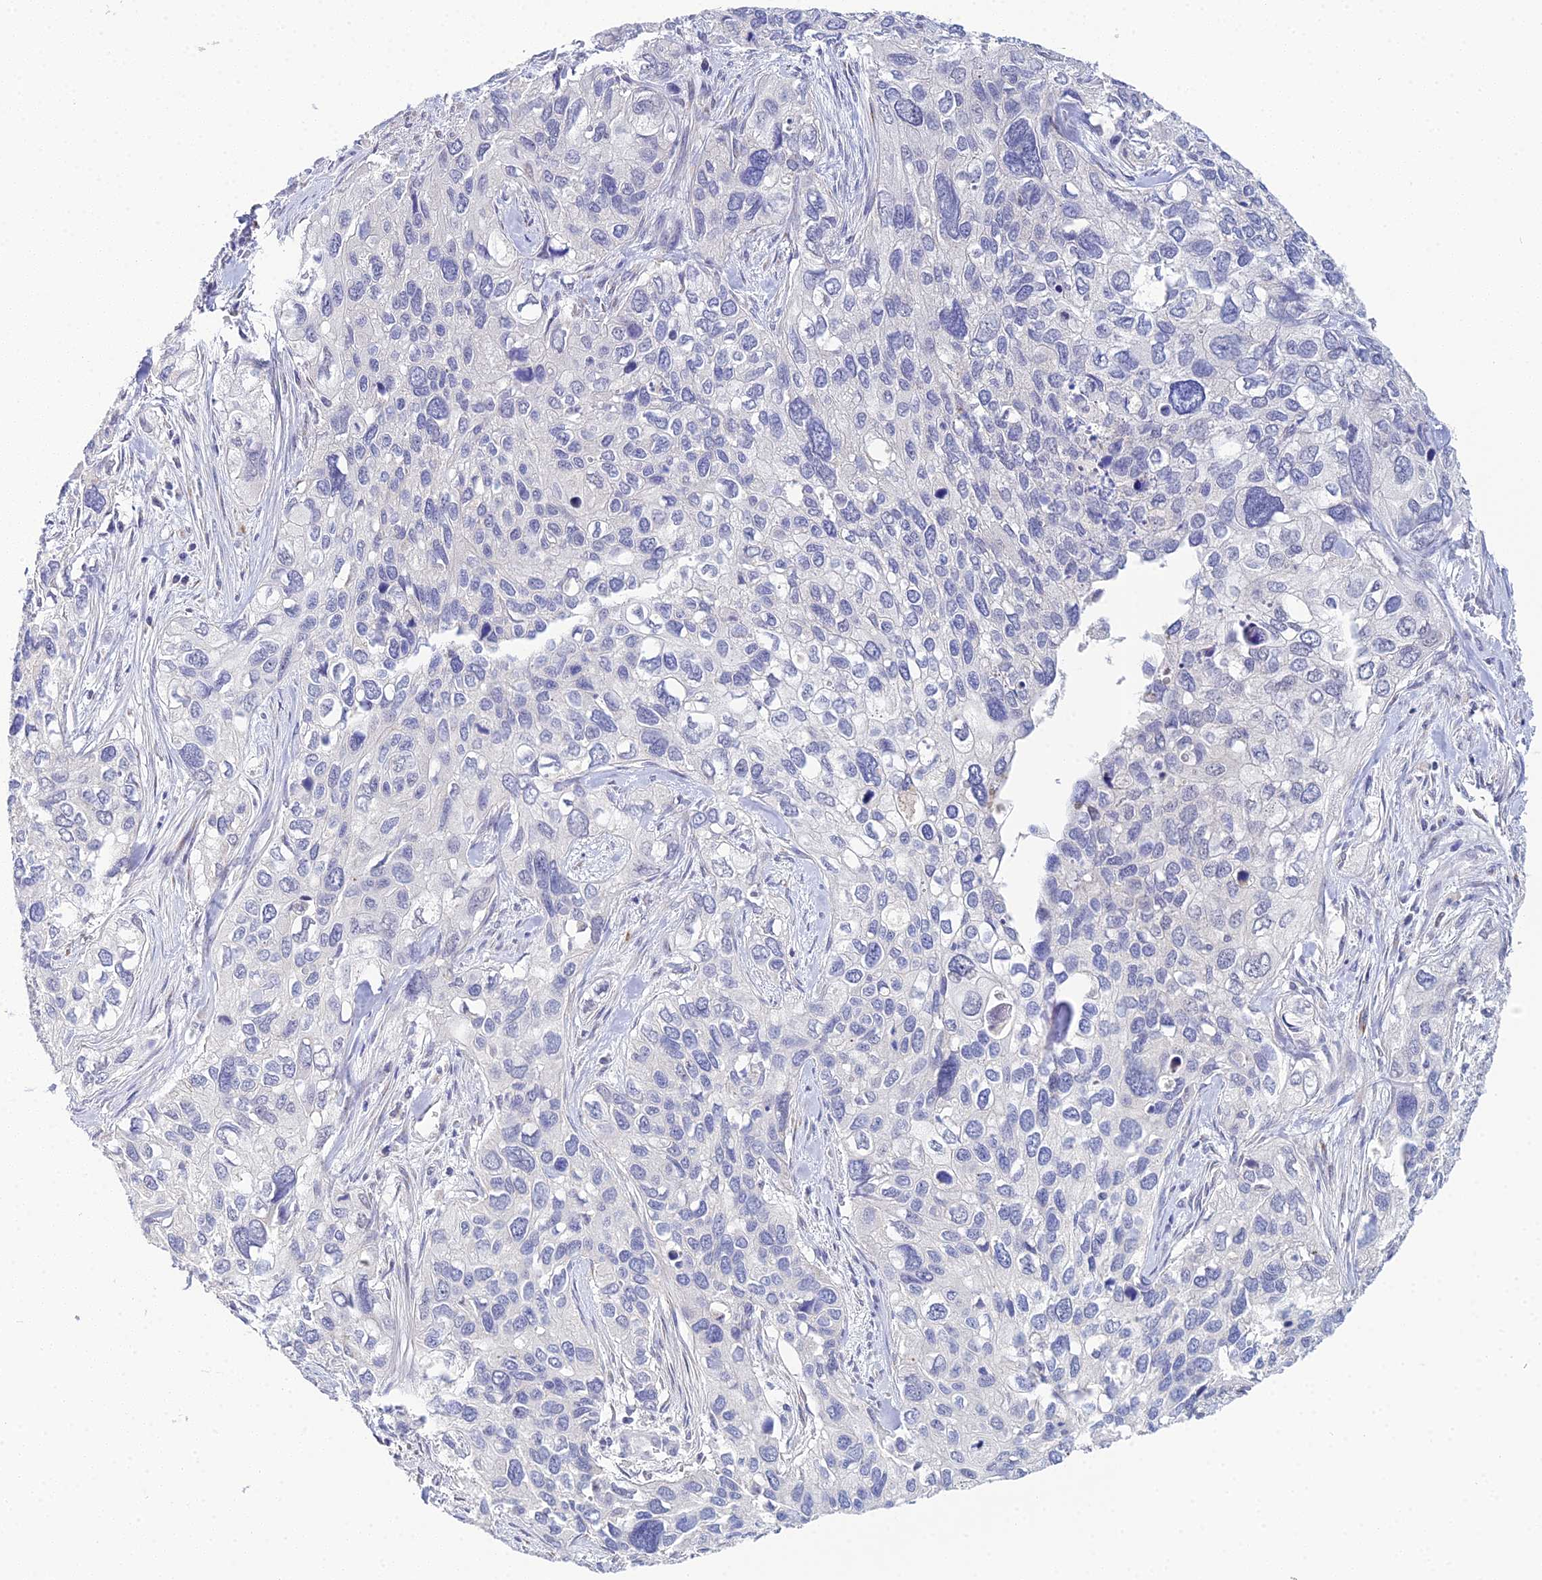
{"staining": {"intensity": "negative", "quantity": "none", "location": "none"}, "tissue": "cervical cancer", "cell_type": "Tumor cells", "image_type": "cancer", "snomed": [{"axis": "morphology", "description": "Squamous cell carcinoma, NOS"}, {"axis": "topography", "description": "Cervix"}], "caption": "IHC image of human cervical cancer (squamous cell carcinoma) stained for a protein (brown), which displays no positivity in tumor cells.", "gene": "PLPP4", "patient": {"sex": "female", "age": 55}}